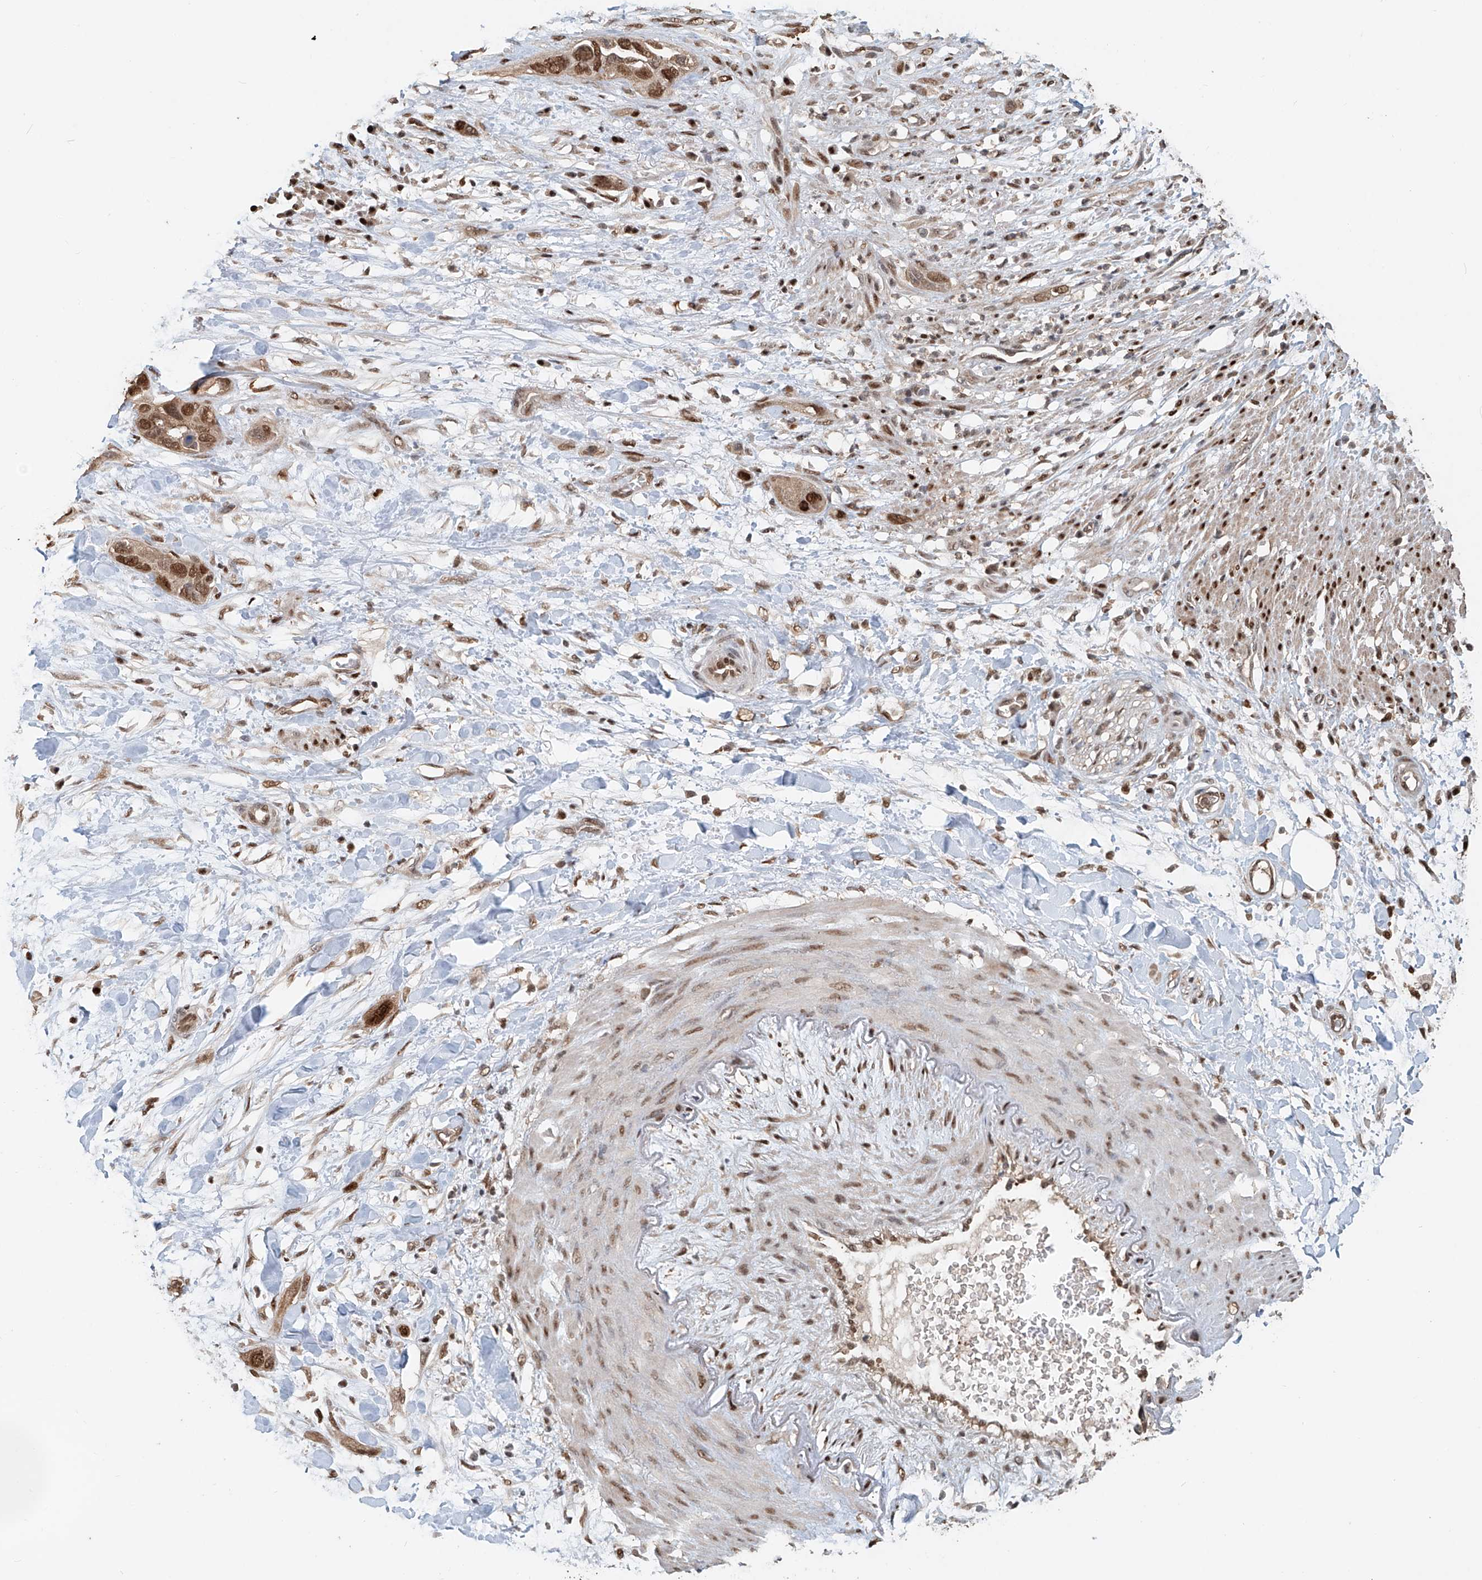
{"staining": {"intensity": "moderate", "quantity": ">75%", "location": "nuclear"}, "tissue": "pancreatic cancer", "cell_type": "Tumor cells", "image_type": "cancer", "snomed": [{"axis": "morphology", "description": "Adenocarcinoma, NOS"}, {"axis": "topography", "description": "Pancreas"}], "caption": "This photomicrograph displays IHC staining of pancreatic cancer, with medium moderate nuclear expression in approximately >75% of tumor cells.", "gene": "RMND1", "patient": {"sex": "female", "age": 60}}